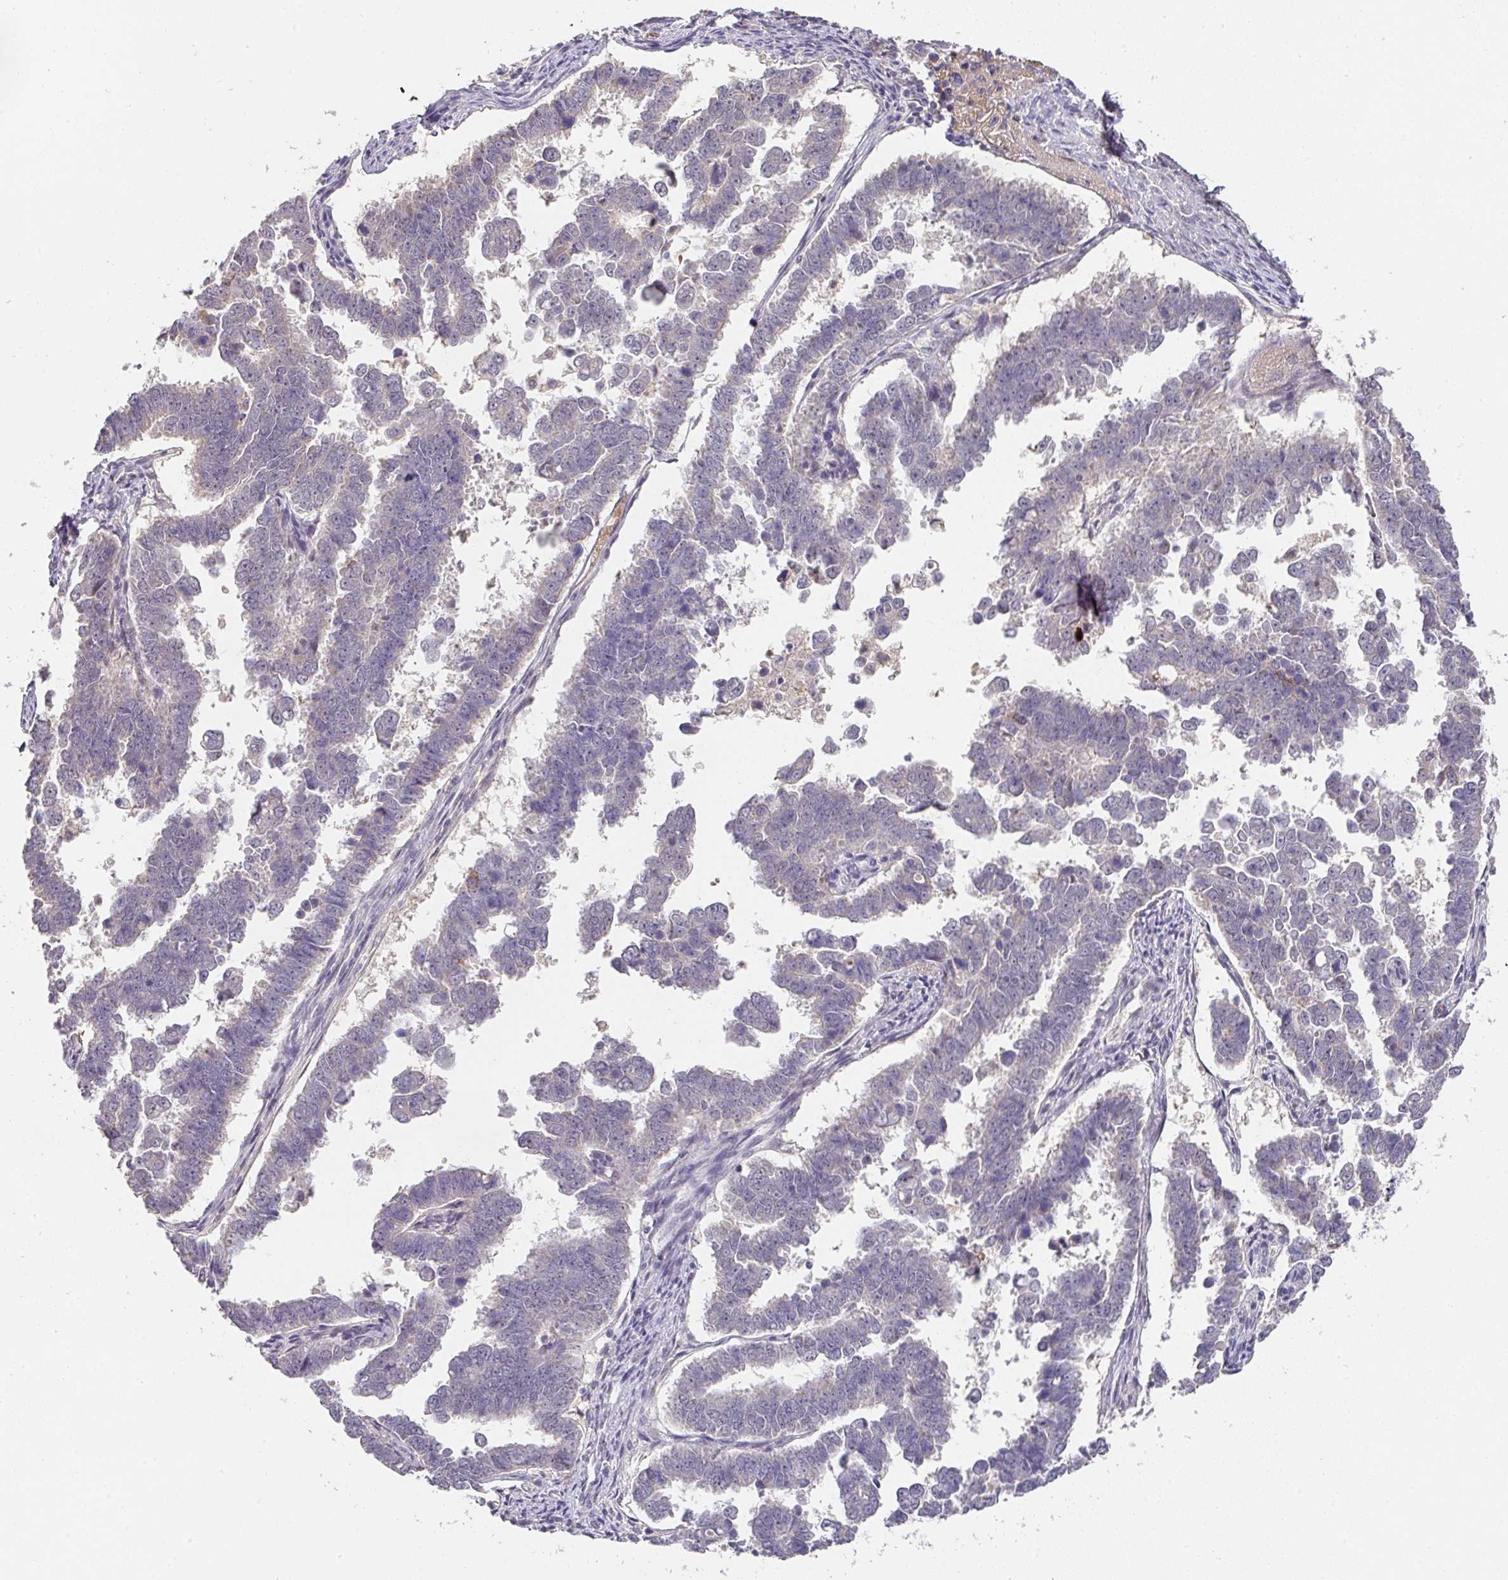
{"staining": {"intensity": "negative", "quantity": "none", "location": "none"}, "tissue": "endometrial cancer", "cell_type": "Tumor cells", "image_type": "cancer", "snomed": [{"axis": "morphology", "description": "Adenocarcinoma, NOS"}, {"axis": "topography", "description": "Endometrium"}], "caption": "Protein analysis of endometrial cancer (adenocarcinoma) reveals no significant staining in tumor cells. Brightfield microscopy of IHC stained with DAB (brown) and hematoxylin (blue), captured at high magnification.", "gene": "FOXN4", "patient": {"sex": "female", "age": 75}}